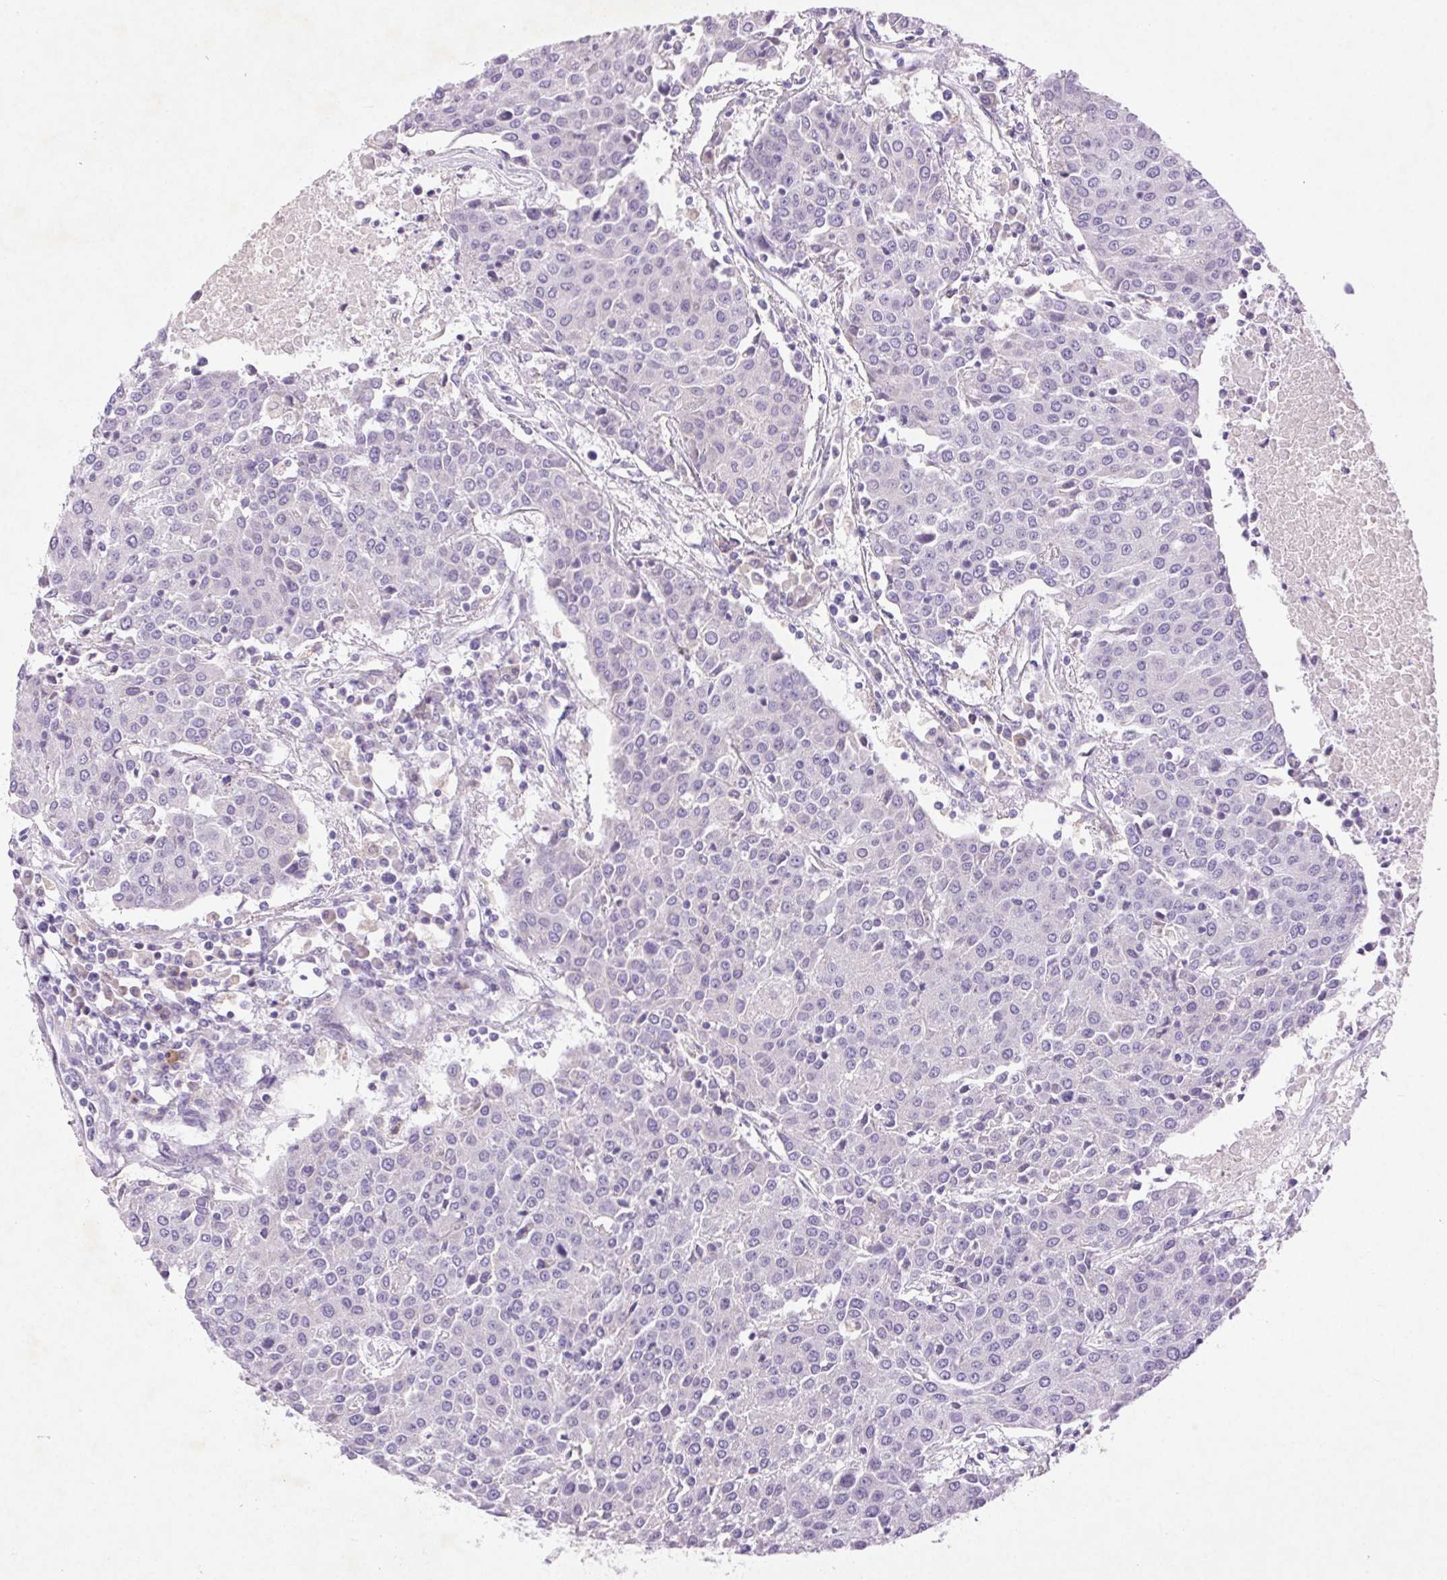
{"staining": {"intensity": "negative", "quantity": "none", "location": "none"}, "tissue": "urothelial cancer", "cell_type": "Tumor cells", "image_type": "cancer", "snomed": [{"axis": "morphology", "description": "Urothelial carcinoma, High grade"}, {"axis": "topography", "description": "Urinary bladder"}], "caption": "There is no significant staining in tumor cells of urothelial cancer.", "gene": "ARHGAP11B", "patient": {"sex": "female", "age": 85}}